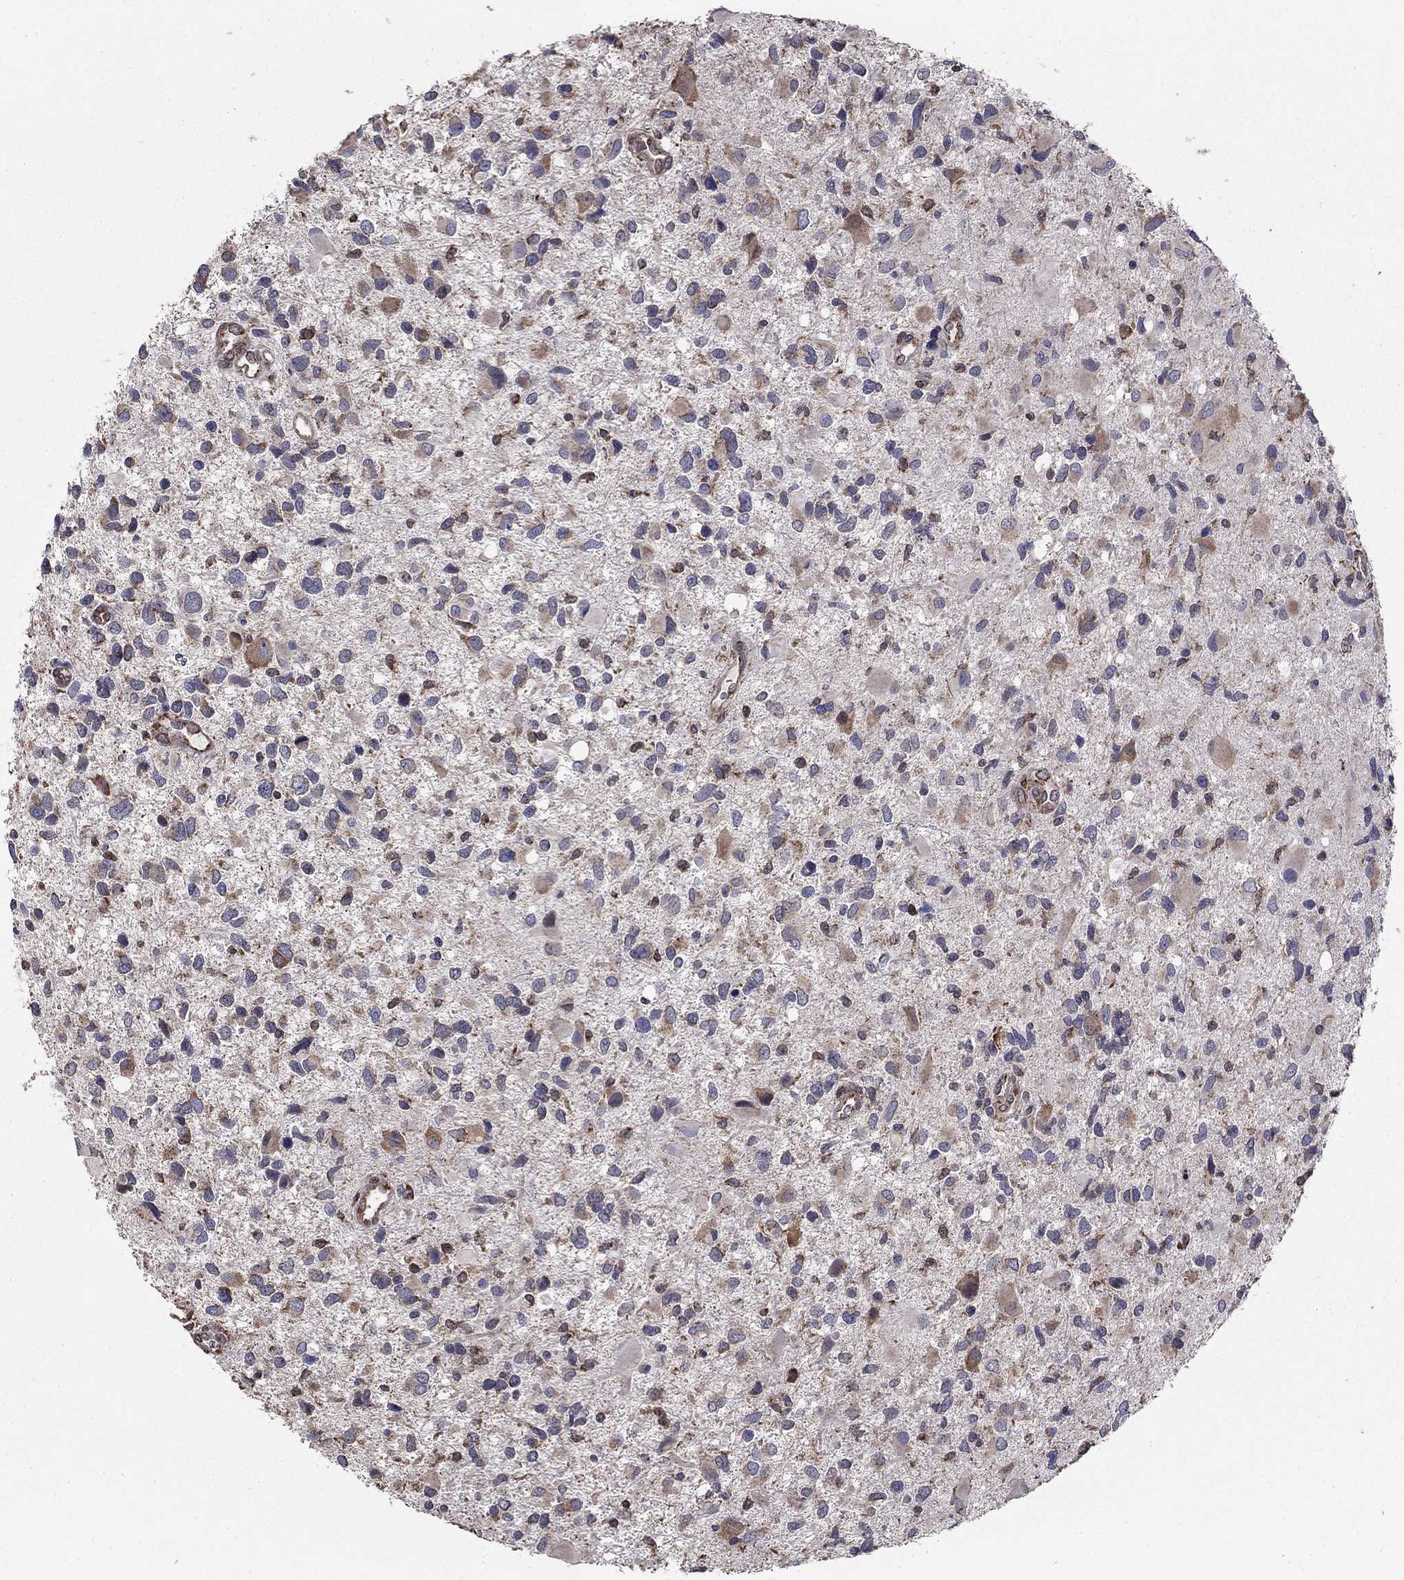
{"staining": {"intensity": "moderate", "quantity": "<25%", "location": "cytoplasmic/membranous"}, "tissue": "glioma", "cell_type": "Tumor cells", "image_type": "cancer", "snomed": [{"axis": "morphology", "description": "Glioma, malignant, Low grade"}, {"axis": "topography", "description": "Brain"}], "caption": "Human glioma stained for a protein (brown) reveals moderate cytoplasmic/membranous positive staining in about <25% of tumor cells.", "gene": "NKIRAS1", "patient": {"sex": "female", "age": 32}}